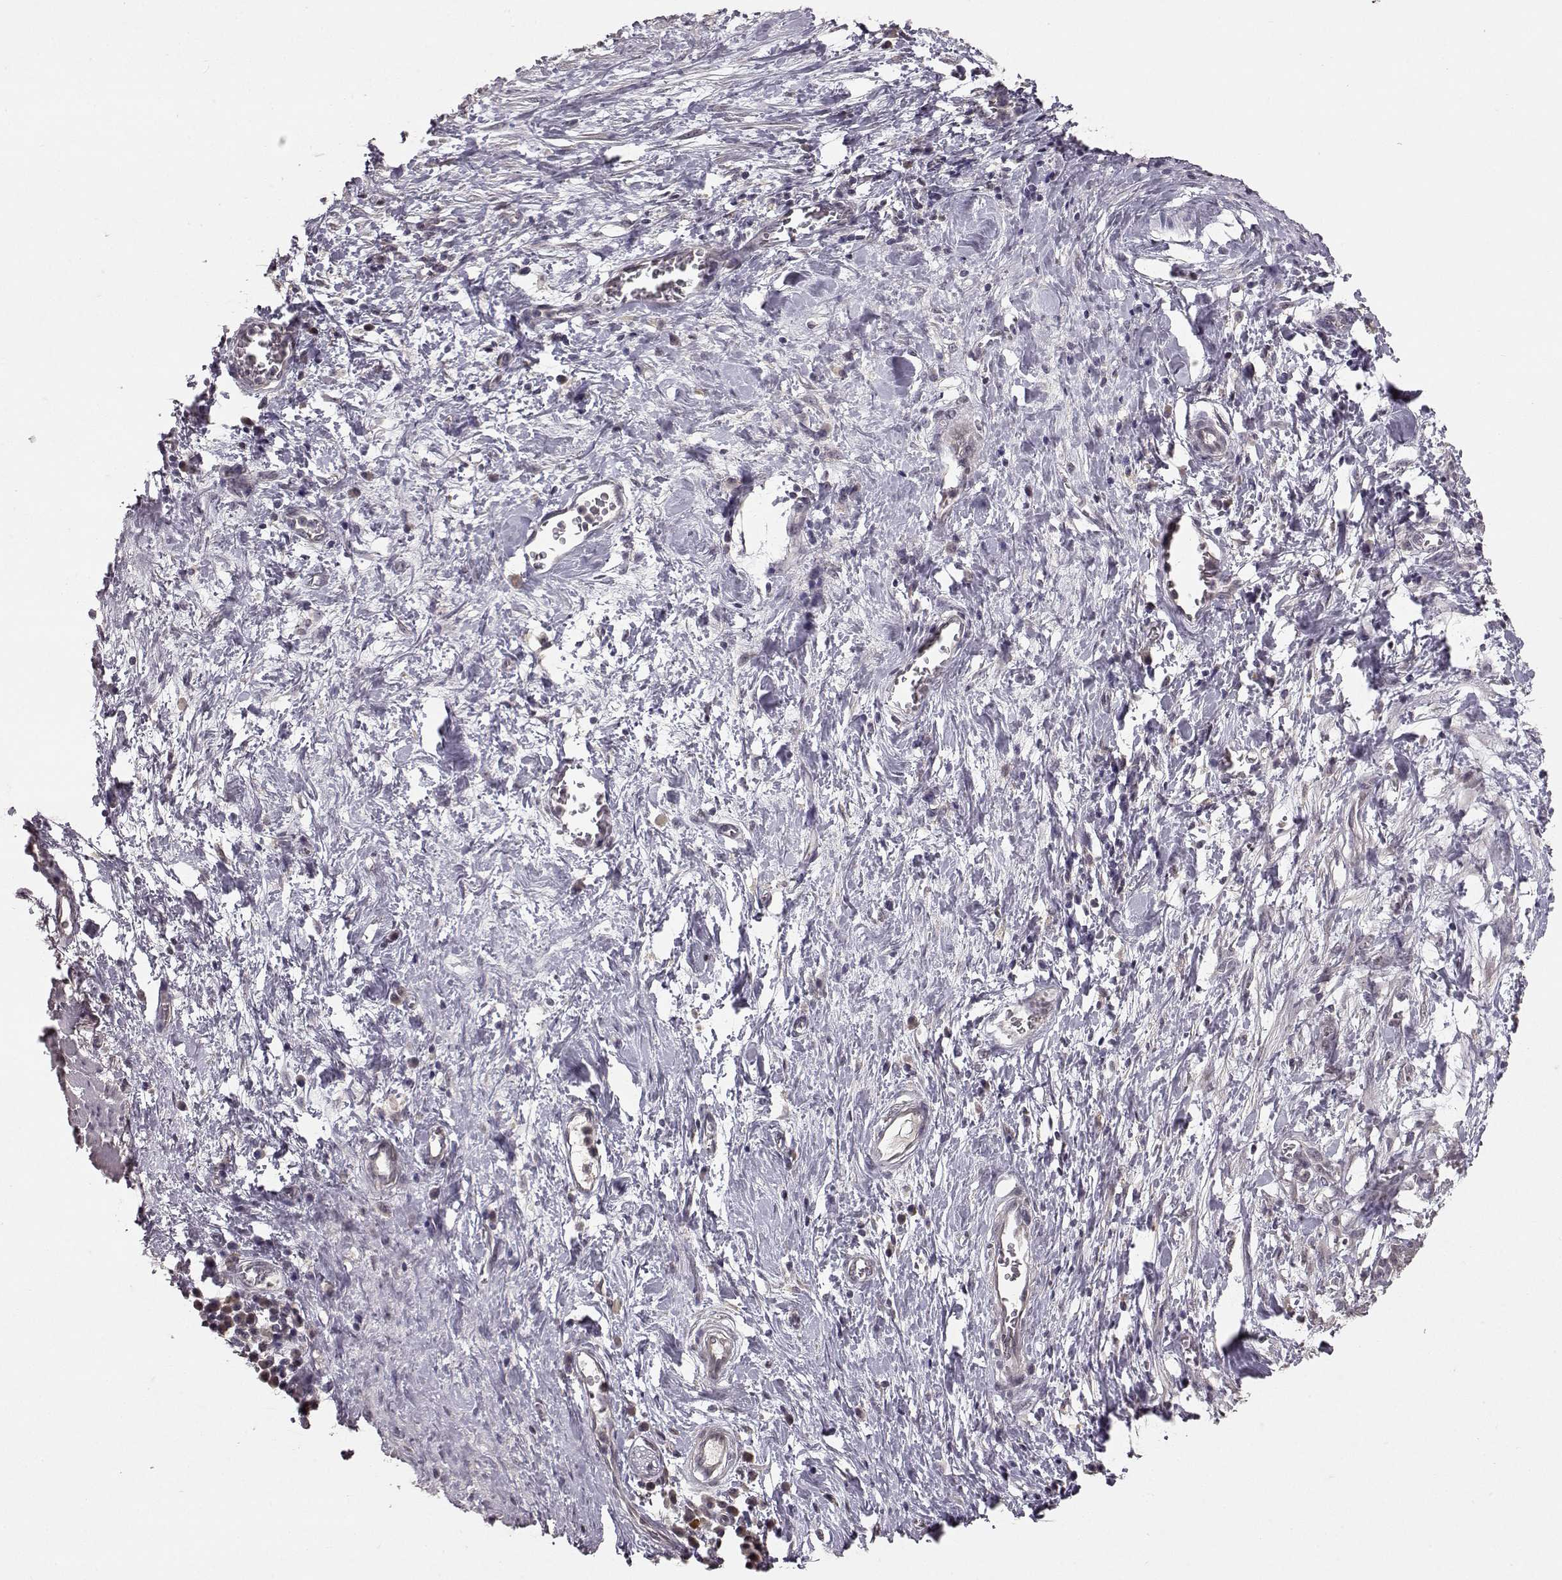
{"staining": {"intensity": "negative", "quantity": "none", "location": "none"}, "tissue": "stomach cancer", "cell_type": "Tumor cells", "image_type": "cancer", "snomed": [{"axis": "morphology", "description": "Normal tissue, NOS"}, {"axis": "morphology", "description": "Adenocarcinoma, NOS"}, {"axis": "topography", "description": "Stomach"}], "caption": "Tumor cells are negative for protein expression in human stomach cancer (adenocarcinoma).", "gene": "NTRK2", "patient": {"sex": "female", "age": 64}}